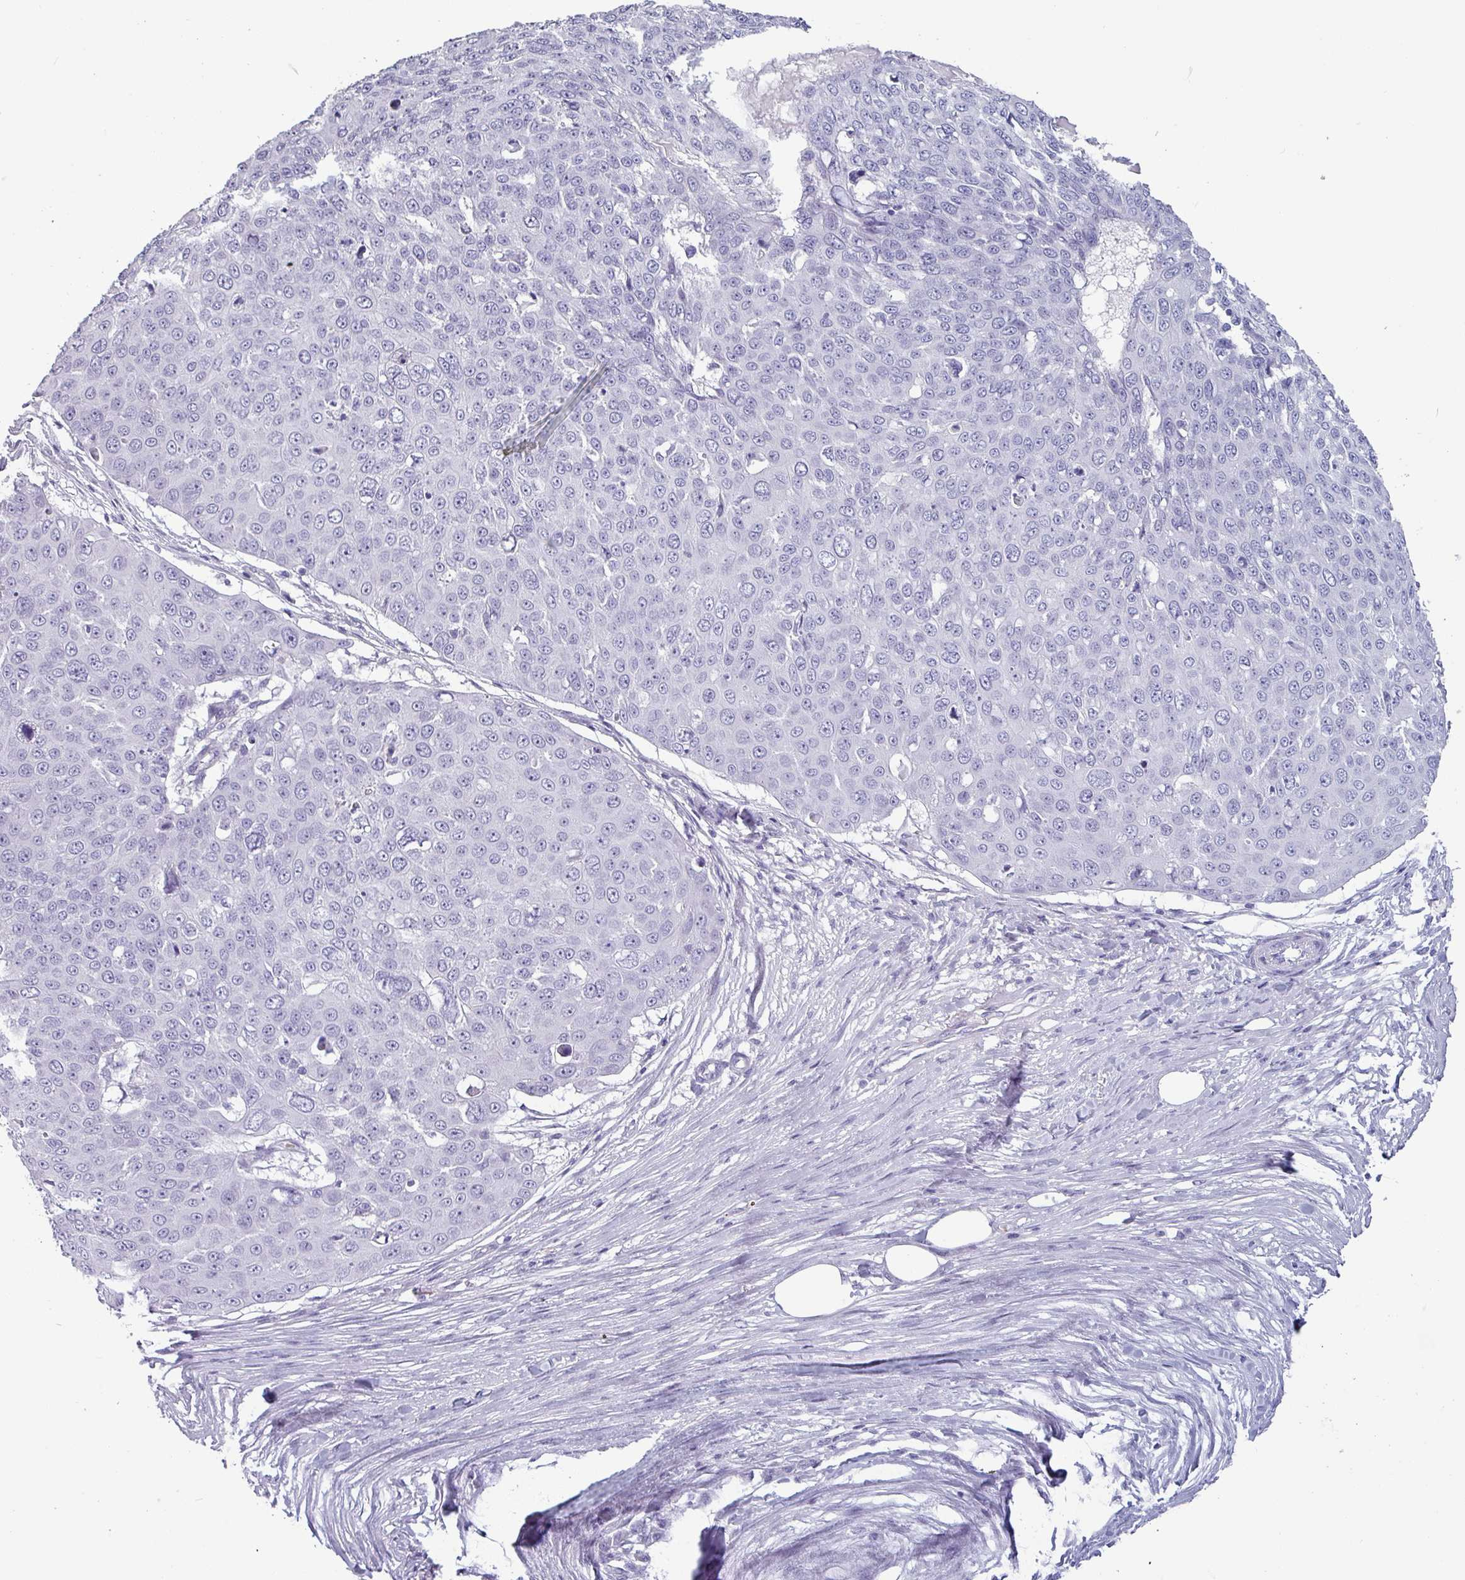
{"staining": {"intensity": "negative", "quantity": "none", "location": "none"}, "tissue": "skin cancer", "cell_type": "Tumor cells", "image_type": "cancer", "snomed": [{"axis": "morphology", "description": "Squamous cell carcinoma, NOS"}, {"axis": "topography", "description": "Skin"}], "caption": "Immunohistochemistry (IHC) of human skin cancer demonstrates no expression in tumor cells.", "gene": "CRYBB2", "patient": {"sex": "male", "age": 71}}